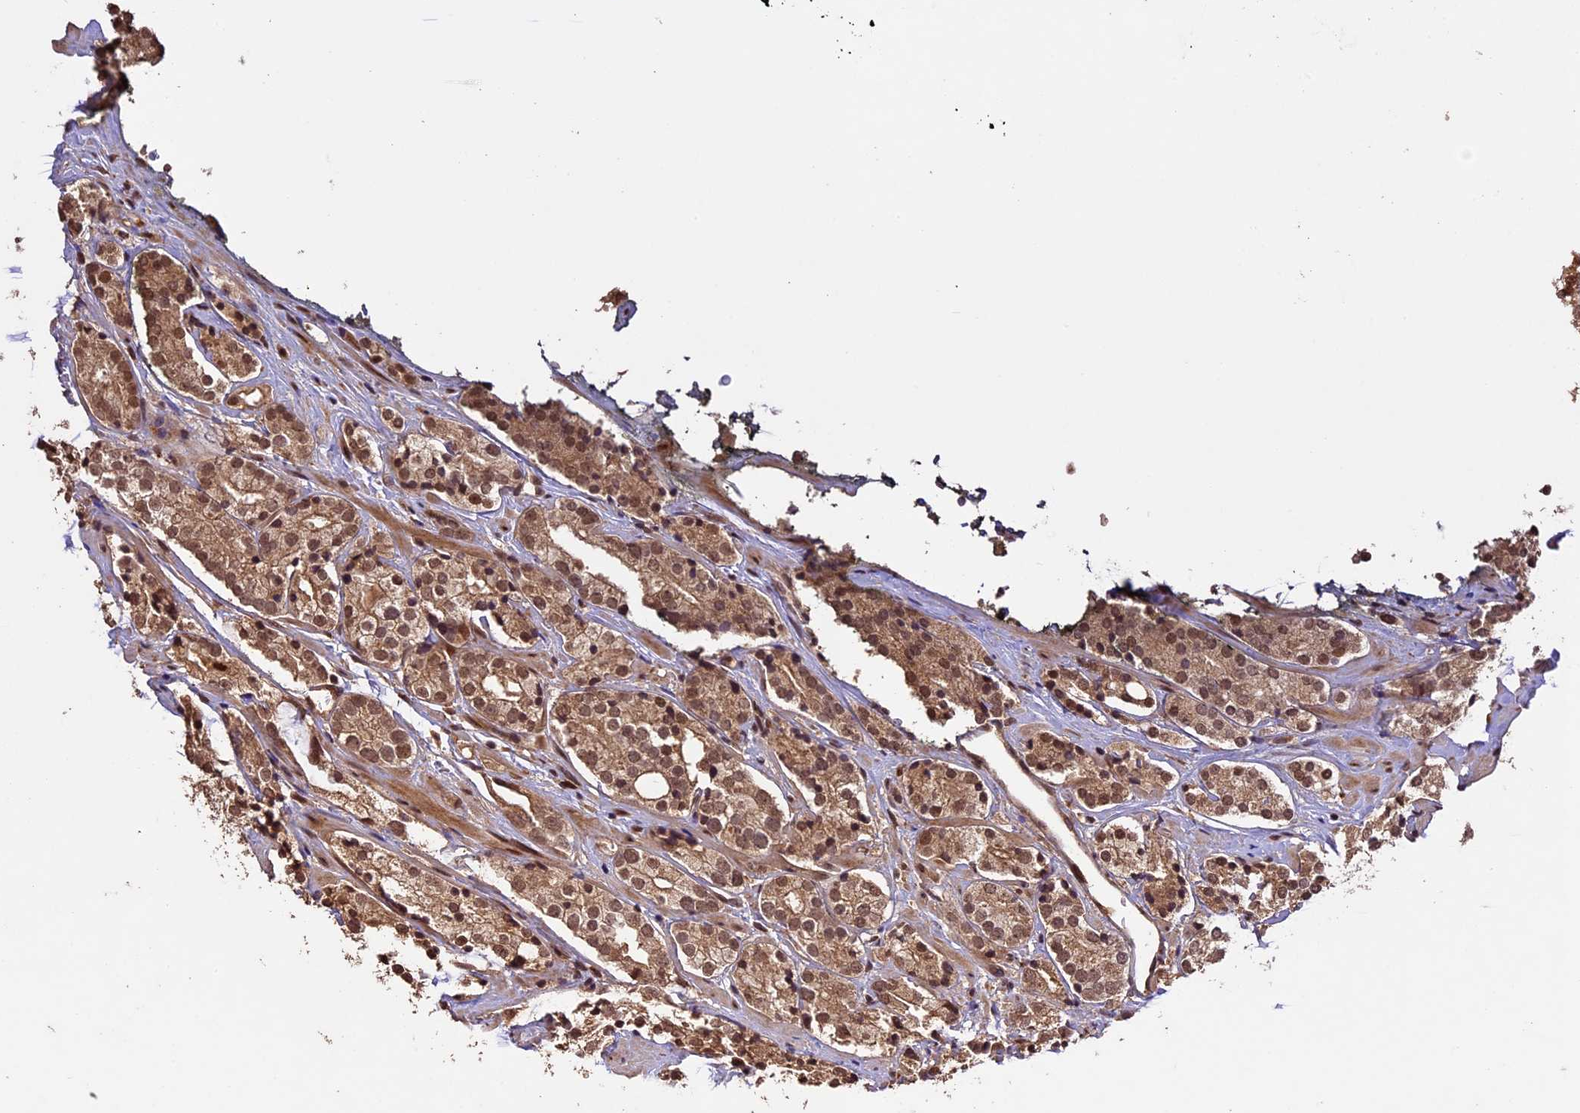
{"staining": {"intensity": "moderate", "quantity": ">75%", "location": "cytoplasmic/membranous,nuclear"}, "tissue": "prostate cancer", "cell_type": "Tumor cells", "image_type": "cancer", "snomed": [{"axis": "morphology", "description": "Adenocarcinoma, High grade"}, {"axis": "topography", "description": "Prostate"}], "caption": "Immunohistochemistry (IHC) (DAB) staining of prostate cancer displays moderate cytoplasmic/membranous and nuclear protein expression in about >75% of tumor cells.", "gene": "CDKN2AIP", "patient": {"sex": "male", "age": 71}}